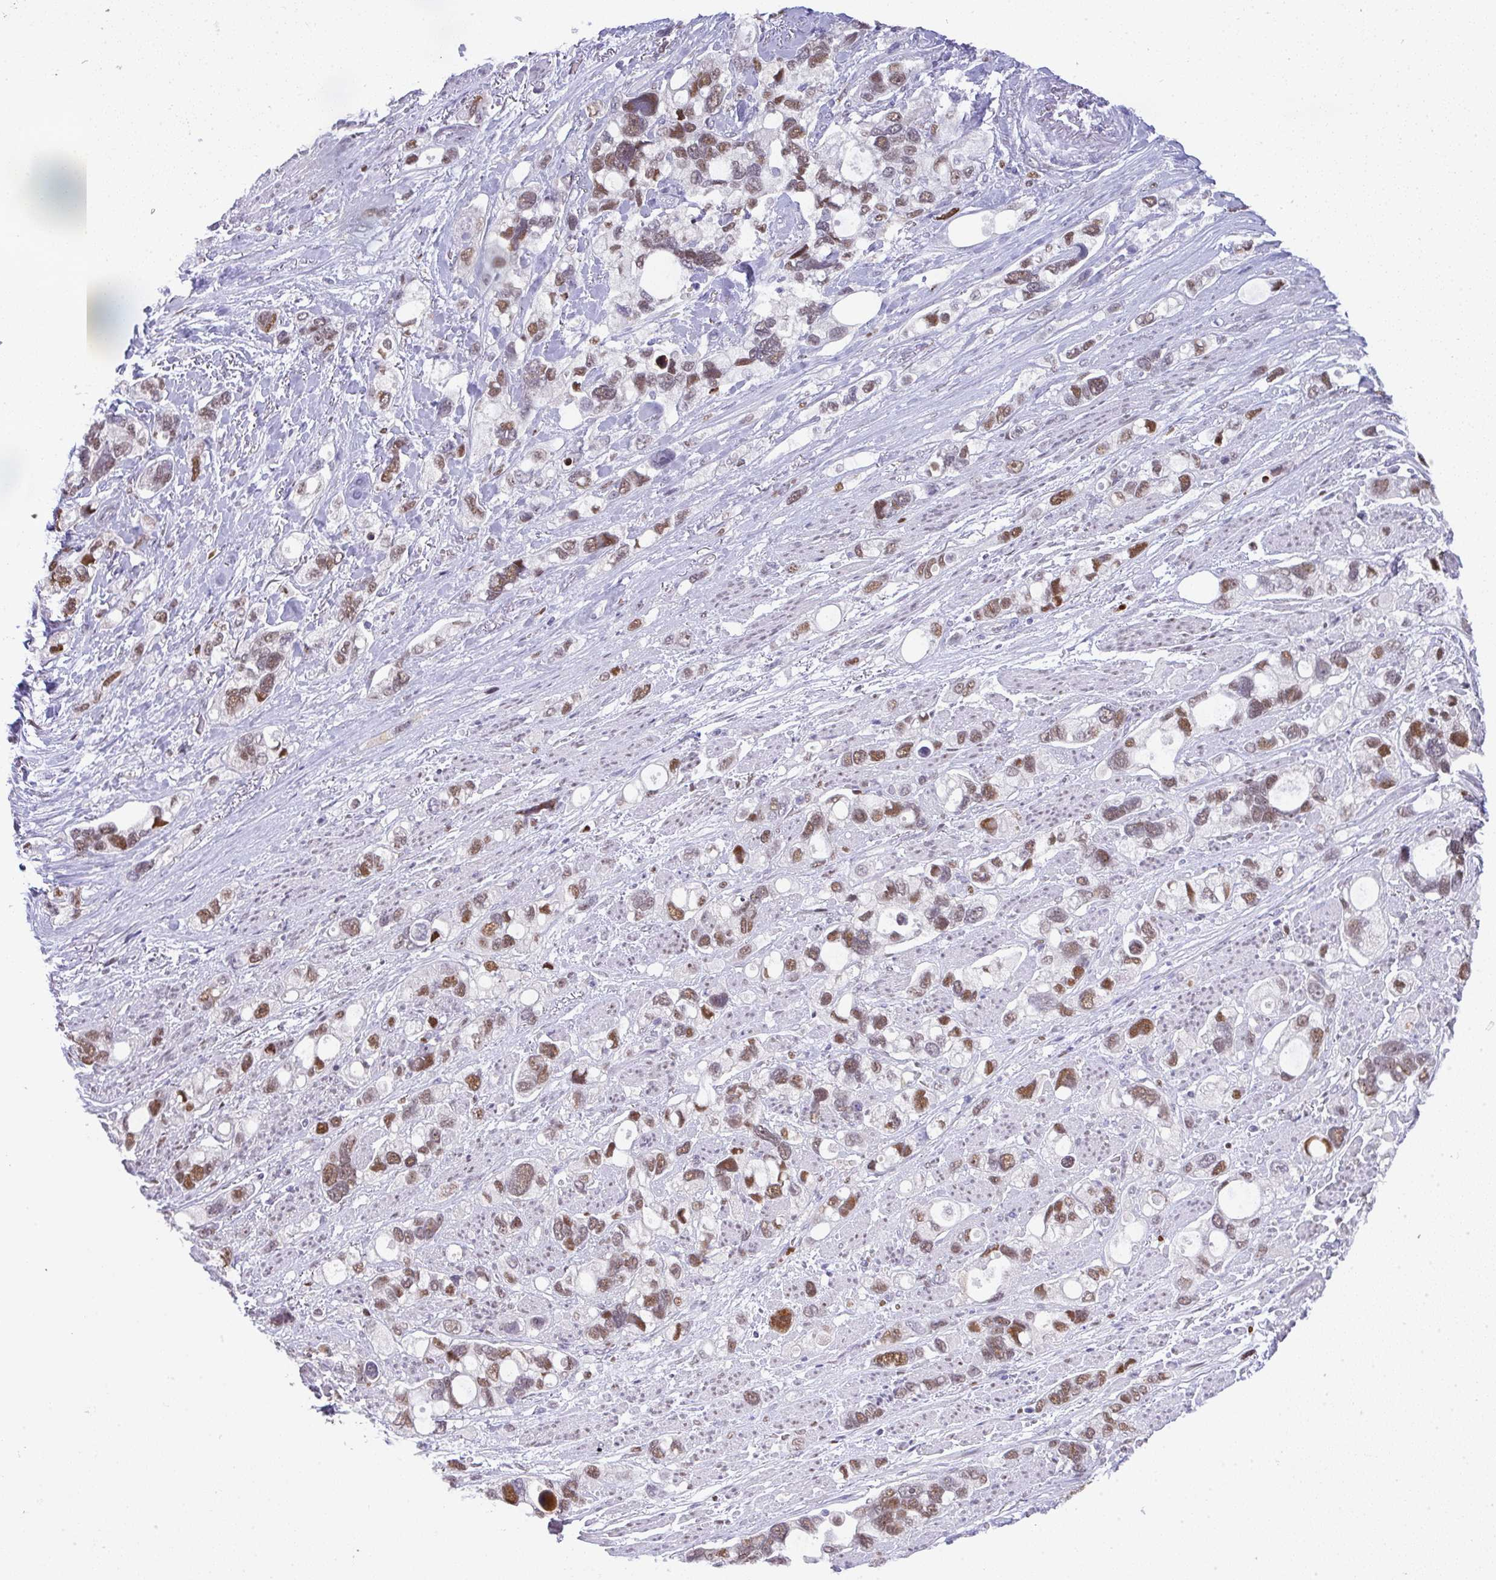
{"staining": {"intensity": "moderate", "quantity": ">75%", "location": "nuclear"}, "tissue": "stomach cancer", "cell_type": "Tumor cells", "image_type": "cancer", "snomed": [{"axis": "morphology", "description": "Adenocarcinoma, NOS"}, {"axis": "topography", "description": "Stomach, upper"}], "caption": "An immunohistochemistry photomicrograph of neoplastic tissue is shown. Protein staining in brown shows moderate nuclear positivity in stomach adenocarcinoma within tumor cells.", "gene": "BBX", "patient": {"sex": "female", "age": 81}}